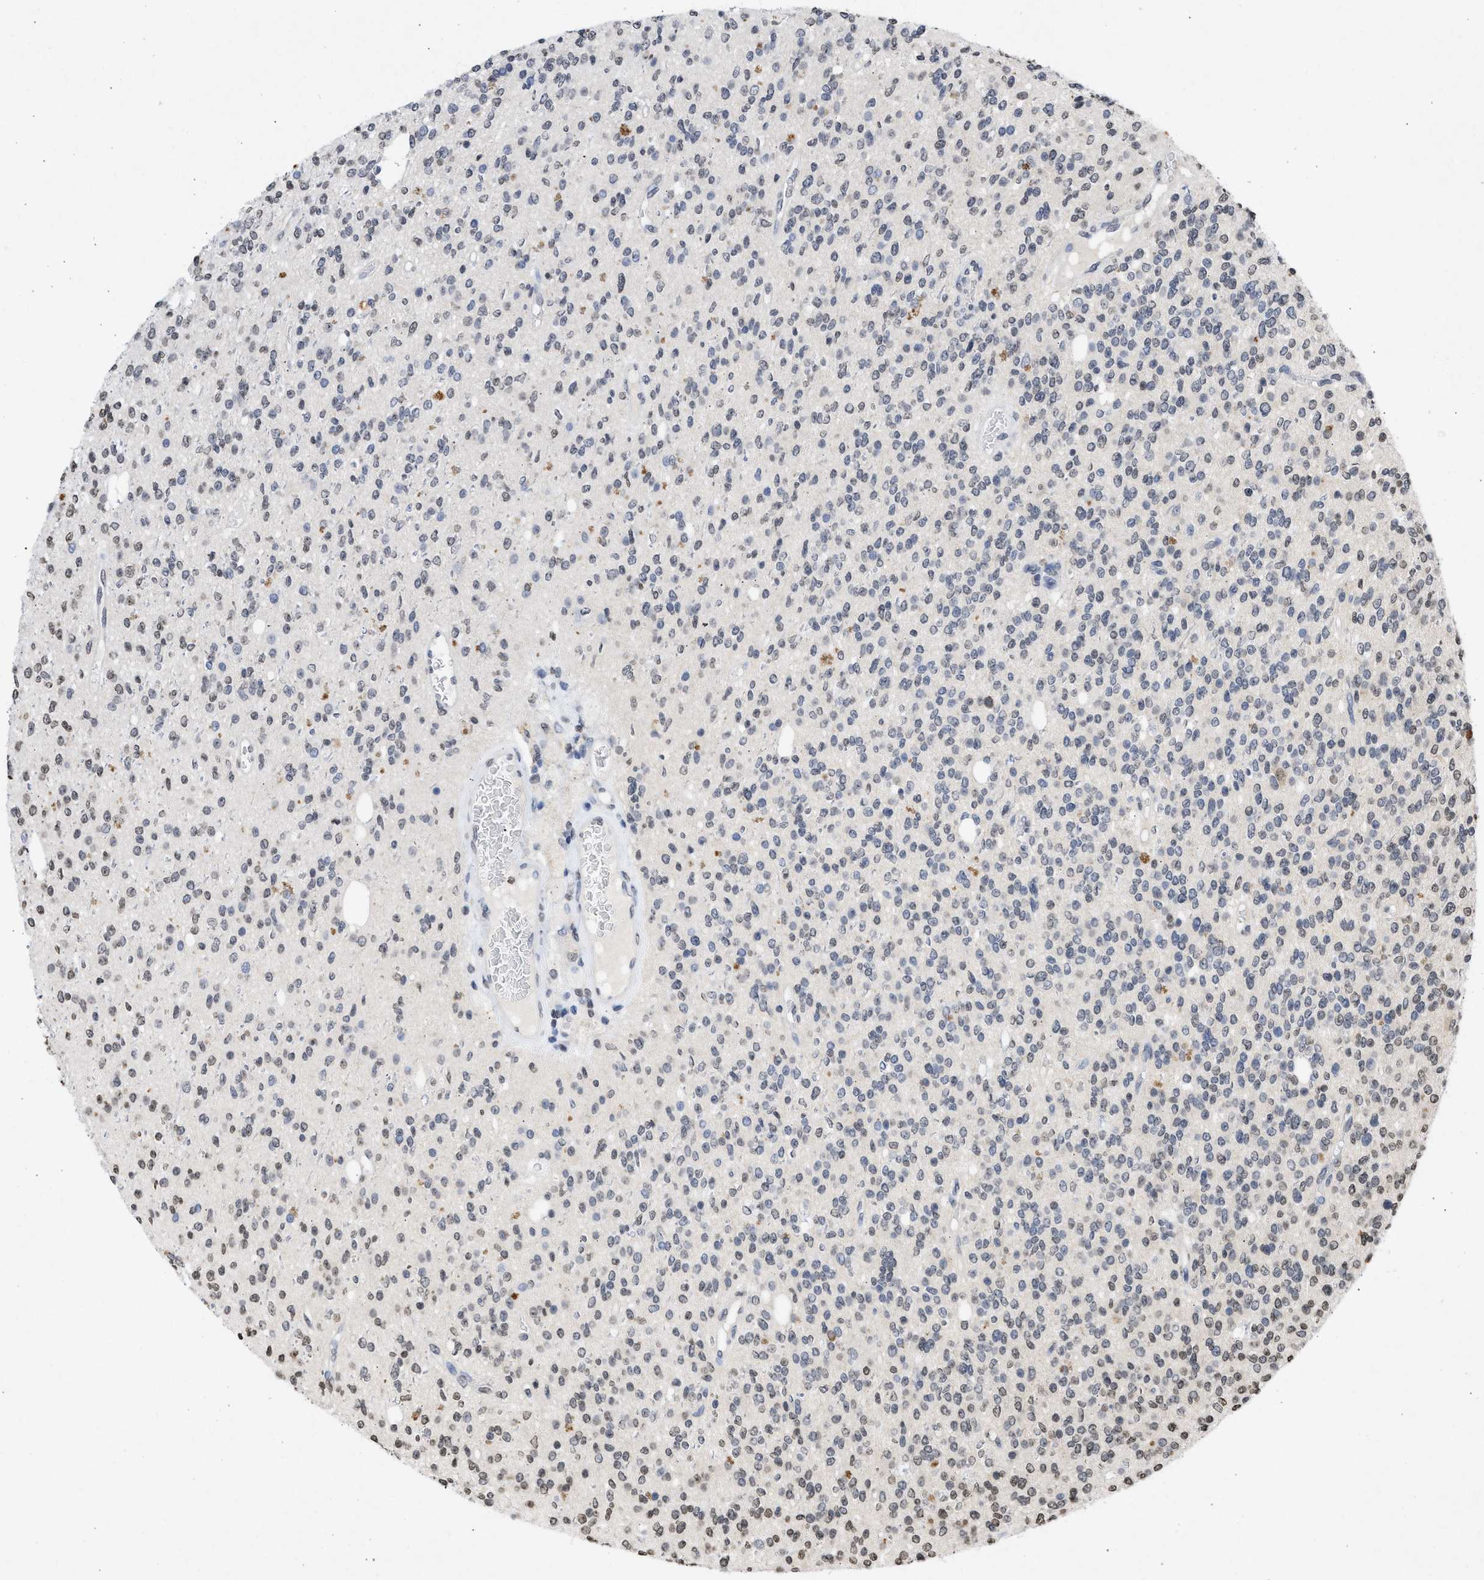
{"staining": {"intensity": "negative", "quantity": "none", "location": "none"}, "tissue": "glioma", "cell_type": "Tumor cells", "image_type": "cancer", "snomed": [{"axis": "morphology", "description": "Glioma, malignant, High grade"}, {"axis": "topography", "description": "Brain"}], "caption": "IHC of malignant glioma (high-grade) reveals no positivity in tumor cells. Brightfield microscopy of IHC stained with DAB (3,3'-diaminobenzidine) (brown) and hematoxylin (blue), captured at high magnification.", "gene": "NUP35", "patient": {"sex": "male", "age": 34}}